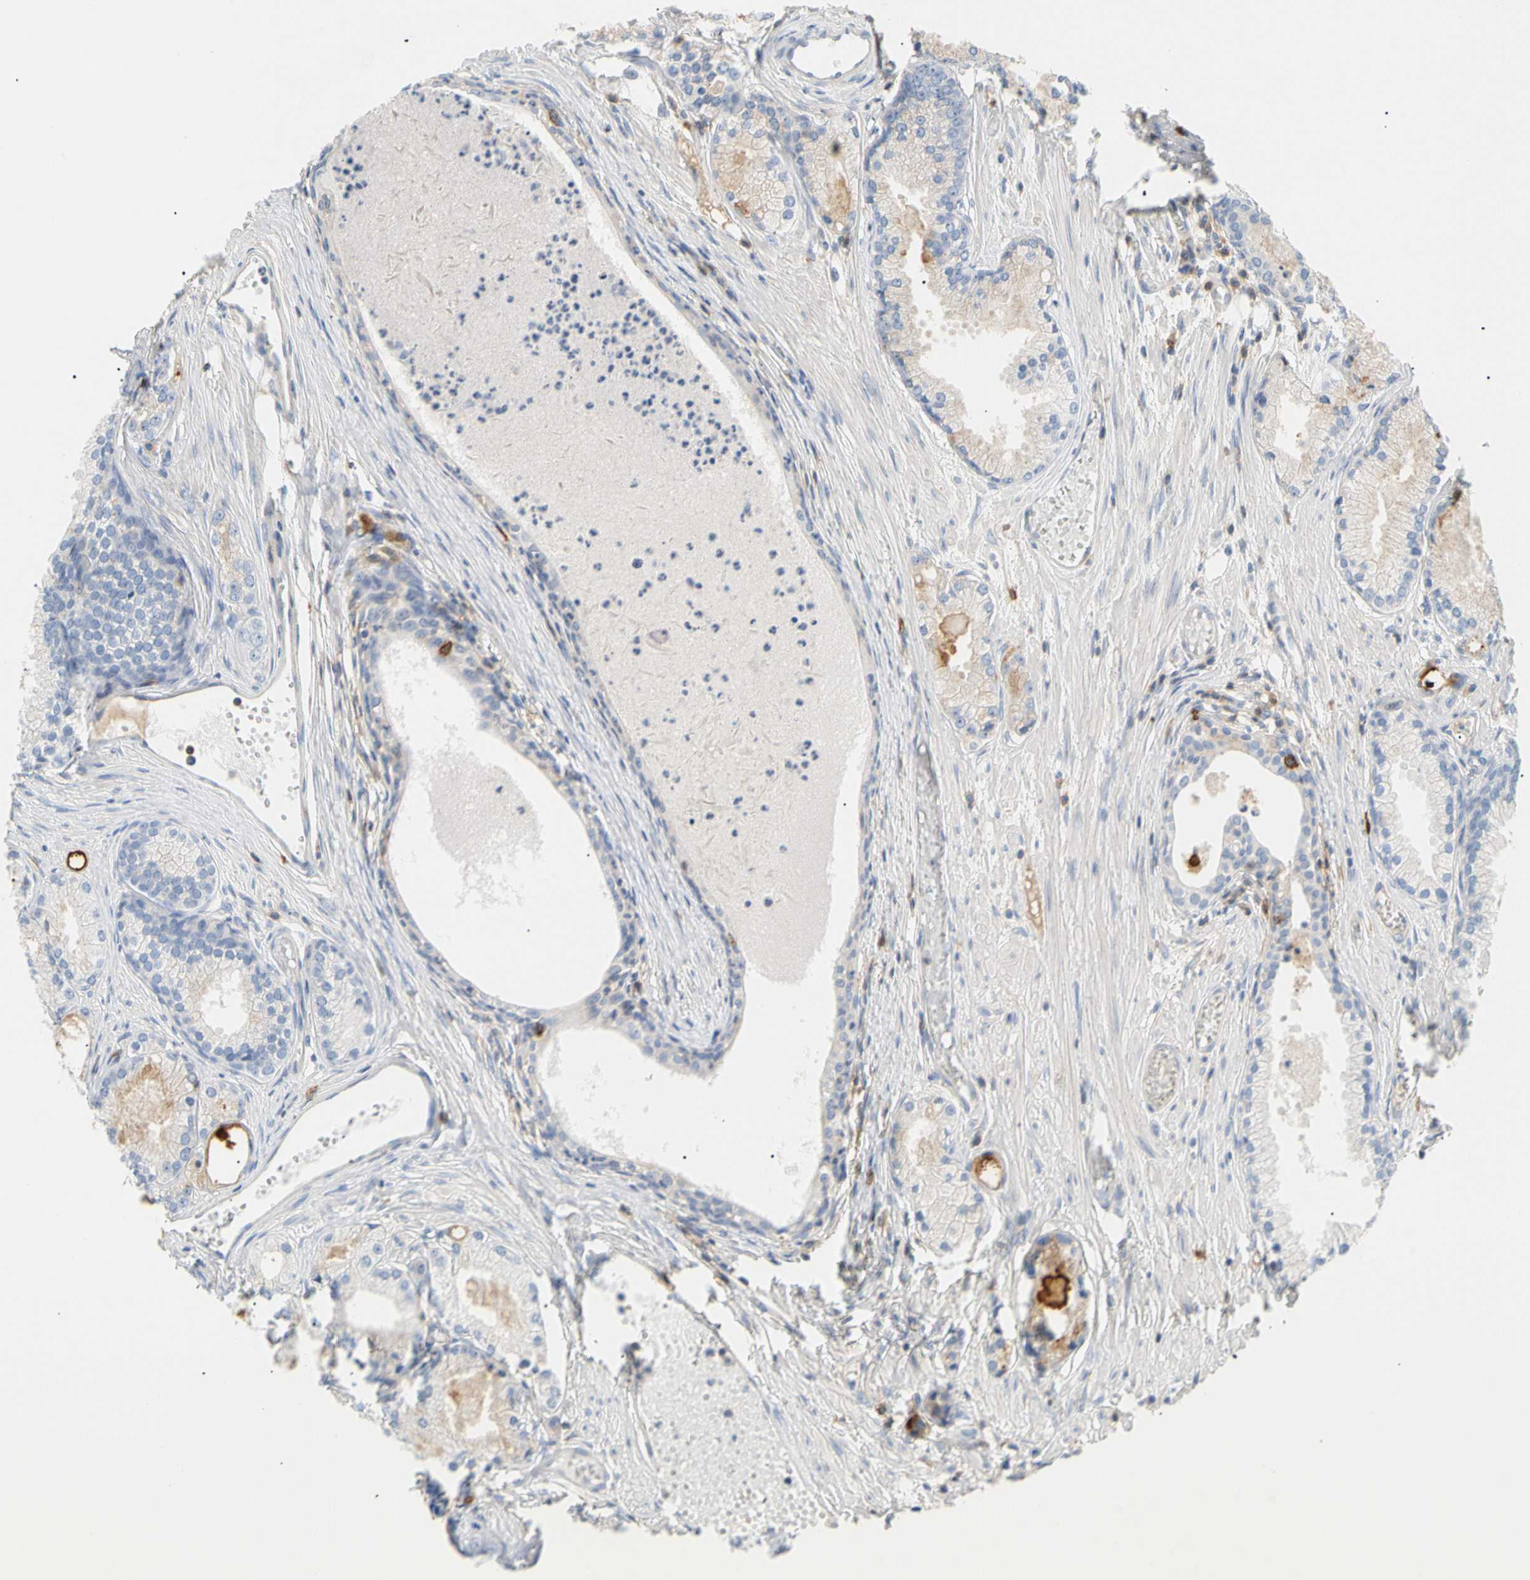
{"staining": {"intensity": "negative", "quantity": "none", "location": "none"}, "tissue": "prostate cancer", "cell_type": "Tumor cells", "image_type": "cancer", "snomed": [{"axis": "morphology", "description": "Adenocarcinoma, Low grade"}, {"axis": "topography", "description": "Prostate"}], "caption": "High power microscopy histopathology image of an immunohistochemistry micrograph of prostate cancer, revealing no significant staining in tumor cells.", "gene": "TNFRSF18", "patient": {"sex": "male", "age": 72}}